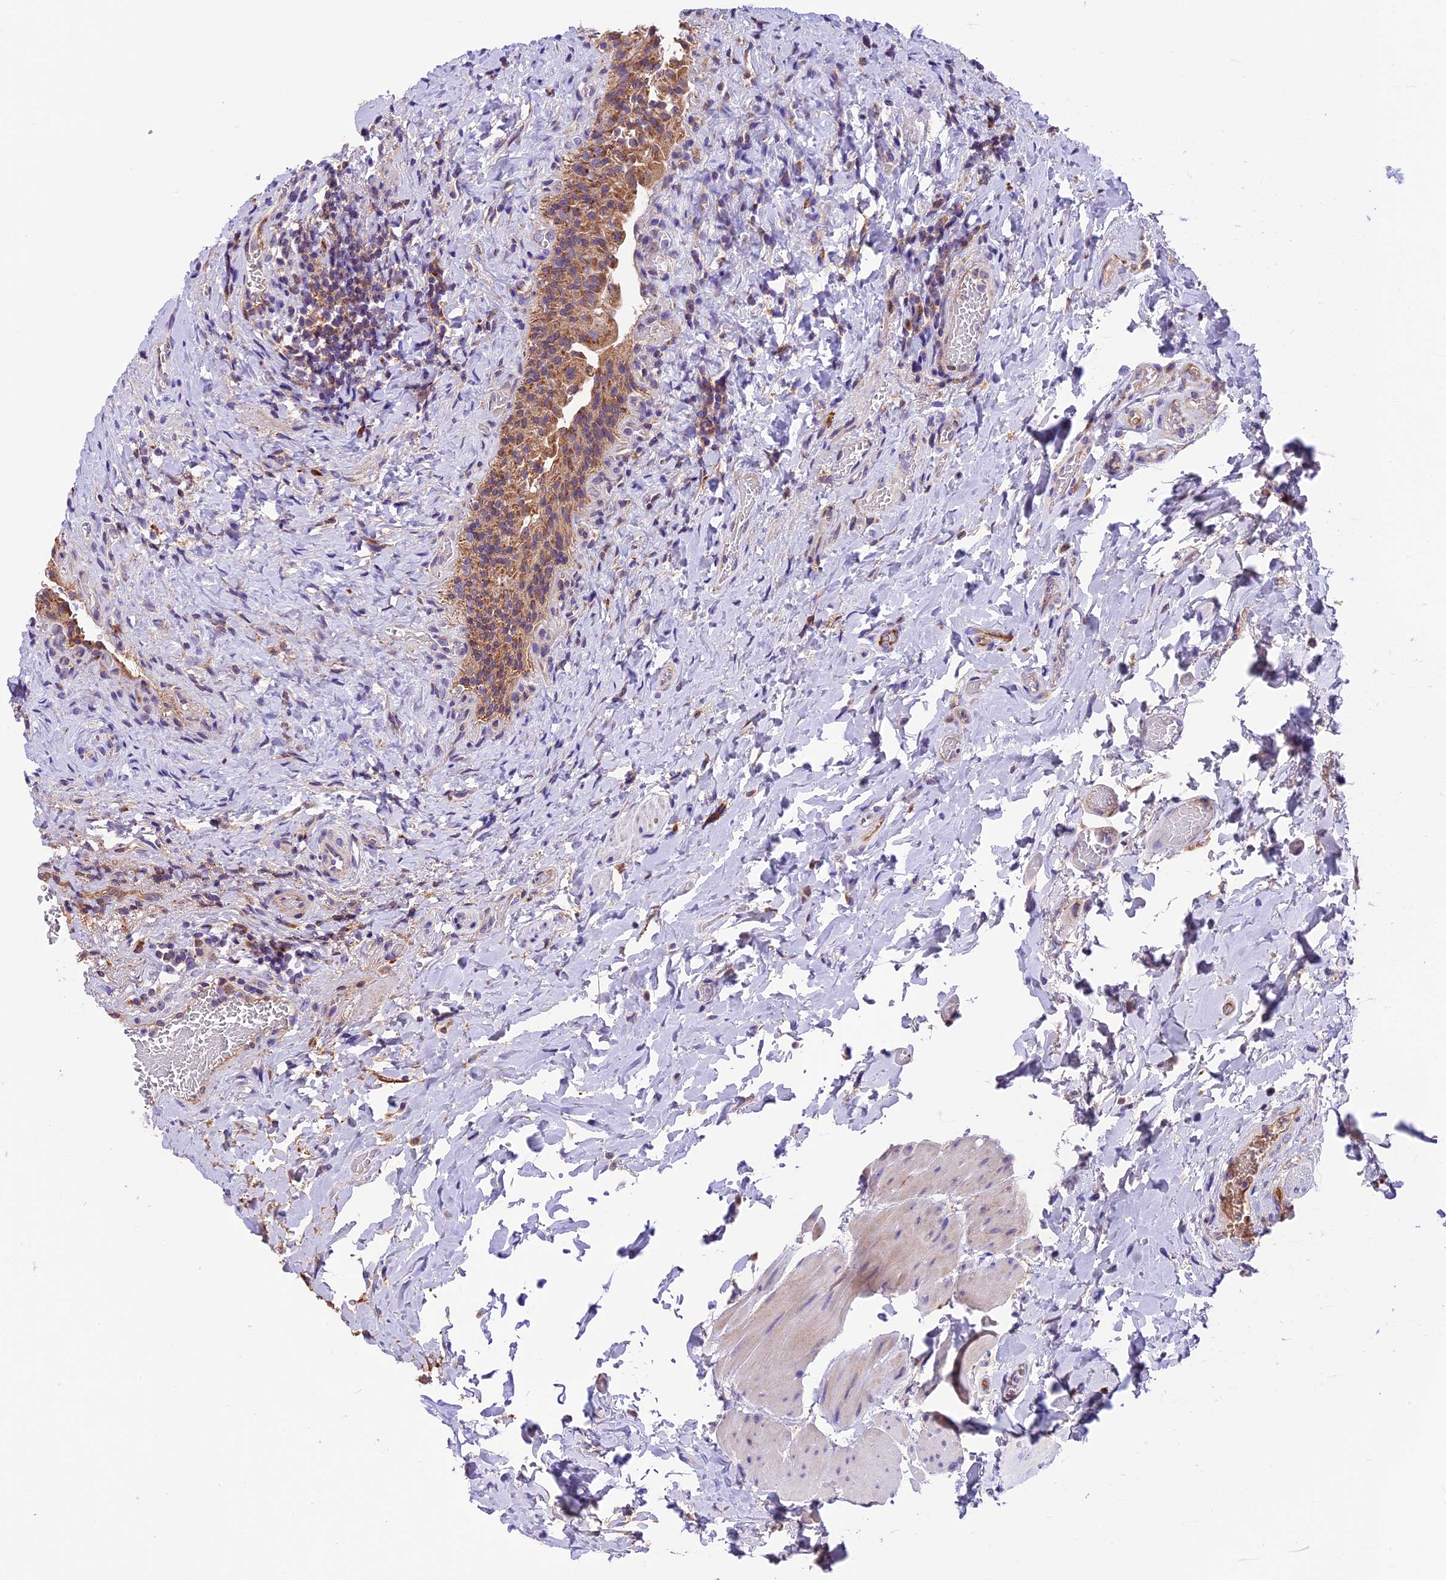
{"staining": {"intensity": "moderate", "quantity": ">75%", "location": "cytoplasmic/membranous"}, "tissue": "urinary bladder", "cell_type": "Urothelial cells", "image_type": "normal", "snomed": [{"axis": "morphology", "description": "Normal tissue, NOS"}, {"axis": "morphology", "description": "Inflammation, NOS"}, {"axis": "topography", "description": "Urinary bladder"}], "caption": "A medium amount of moderate cytoplasmic/membranous positivity is seen in about >75% of urothelial cells in normal urinary bladder. (DAB IHC, brown staining for protein, blue staining for nuclei).", "gene": "METTL22", "patient": {"sex": "male", "age": 64}}